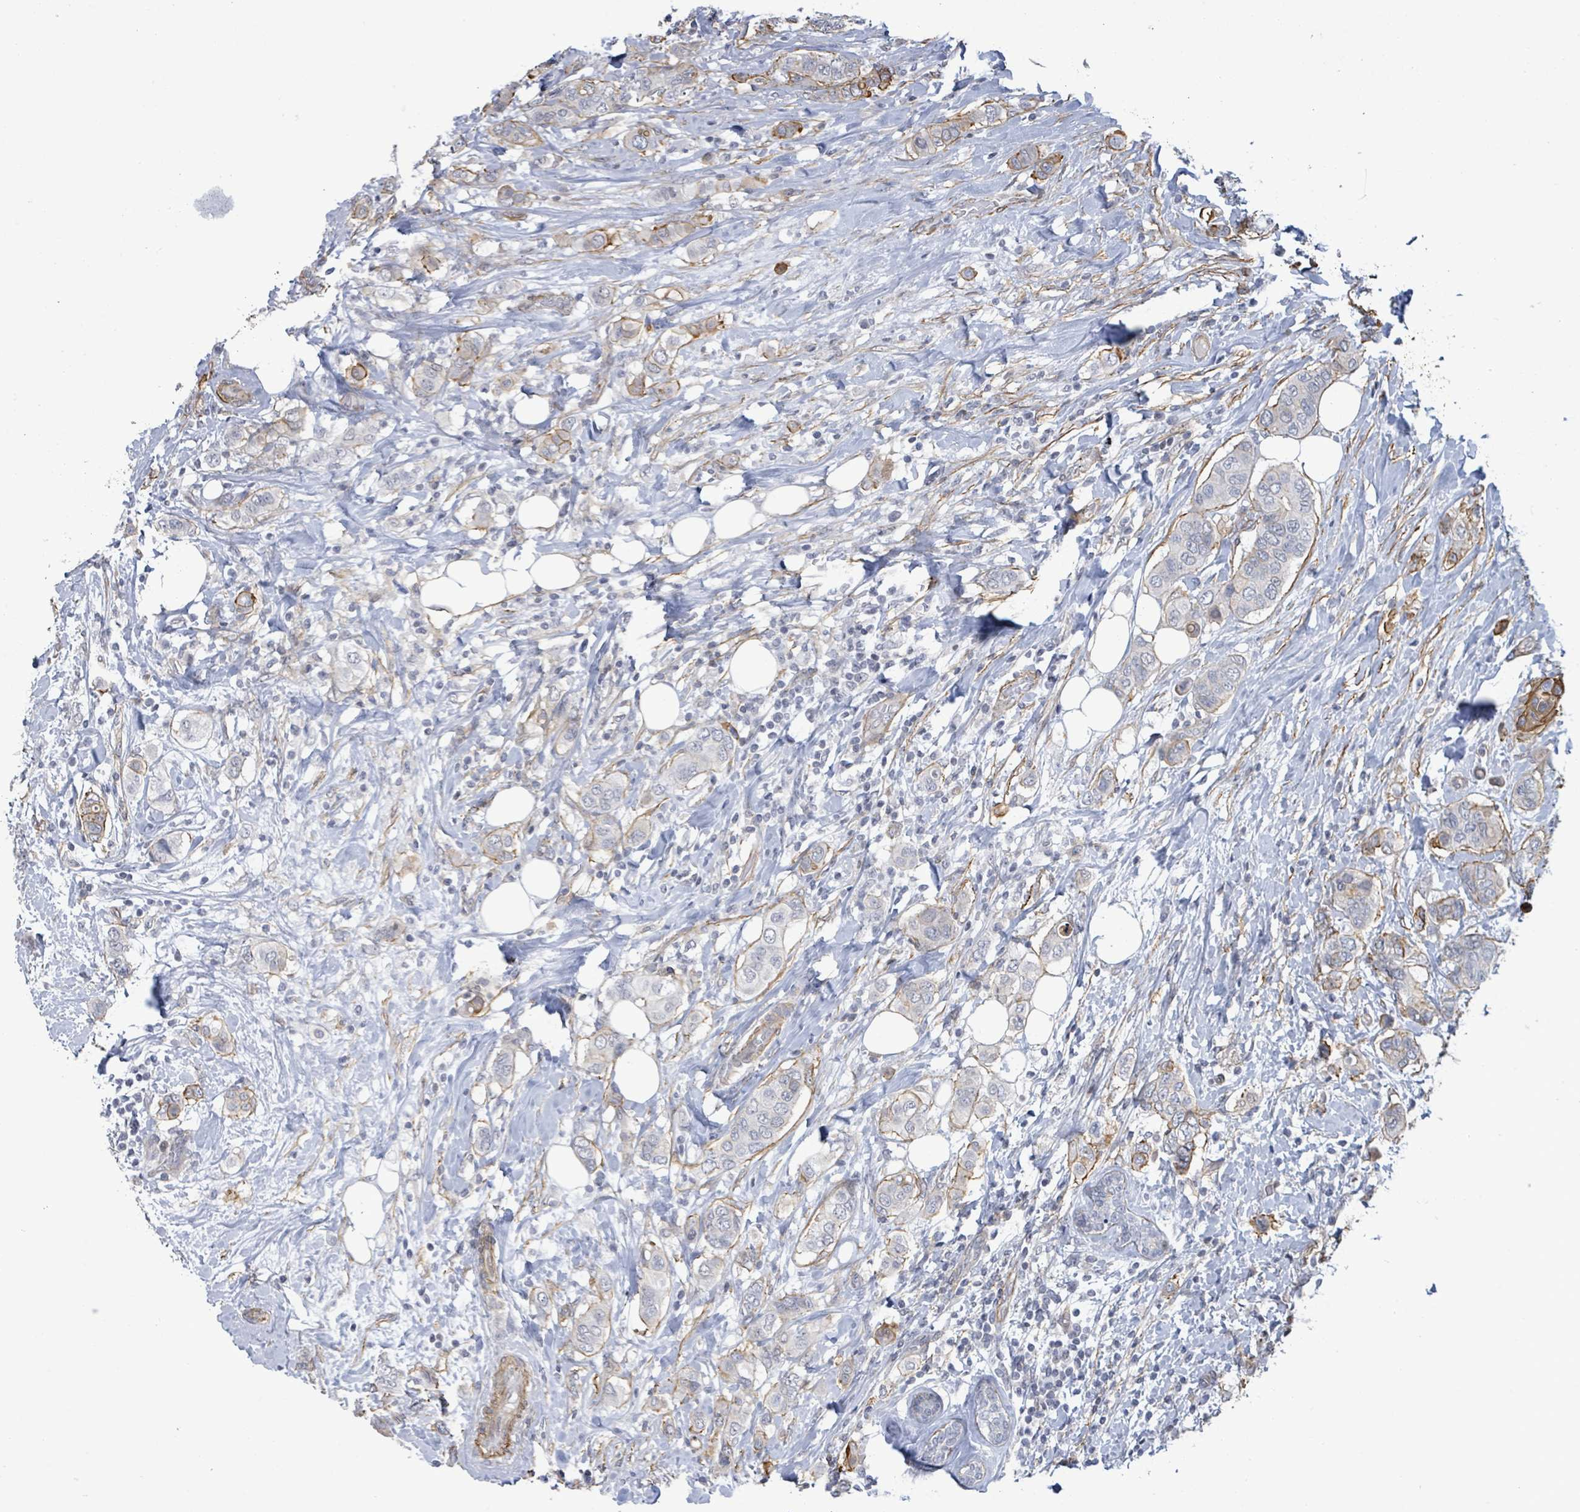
{"staining": {"intensity": "moderate", "quantity": "25%-75%", "location": "cytoplasmic/membranous"}, "tissue": "breast cancer", "cell_type": "Tumor cells", "image_type": "cancer", "snomed": [{"axis": "morphology", "description": "Lobular carcinoma"}, {"axis": "topography", "description": "Breast"}], "caption": "An IHC photomicrograph of tumor tissue is shown. Protein staining in brown labels moderate cytoplasmic/membranous positivity in lobular carcinoma (breast) within tumor cells. (DAB = brown stain, brightfield microscopy at high magnification).", "gene": "DMRTC1B", "patient": {"sex": "female", "age": 51}}